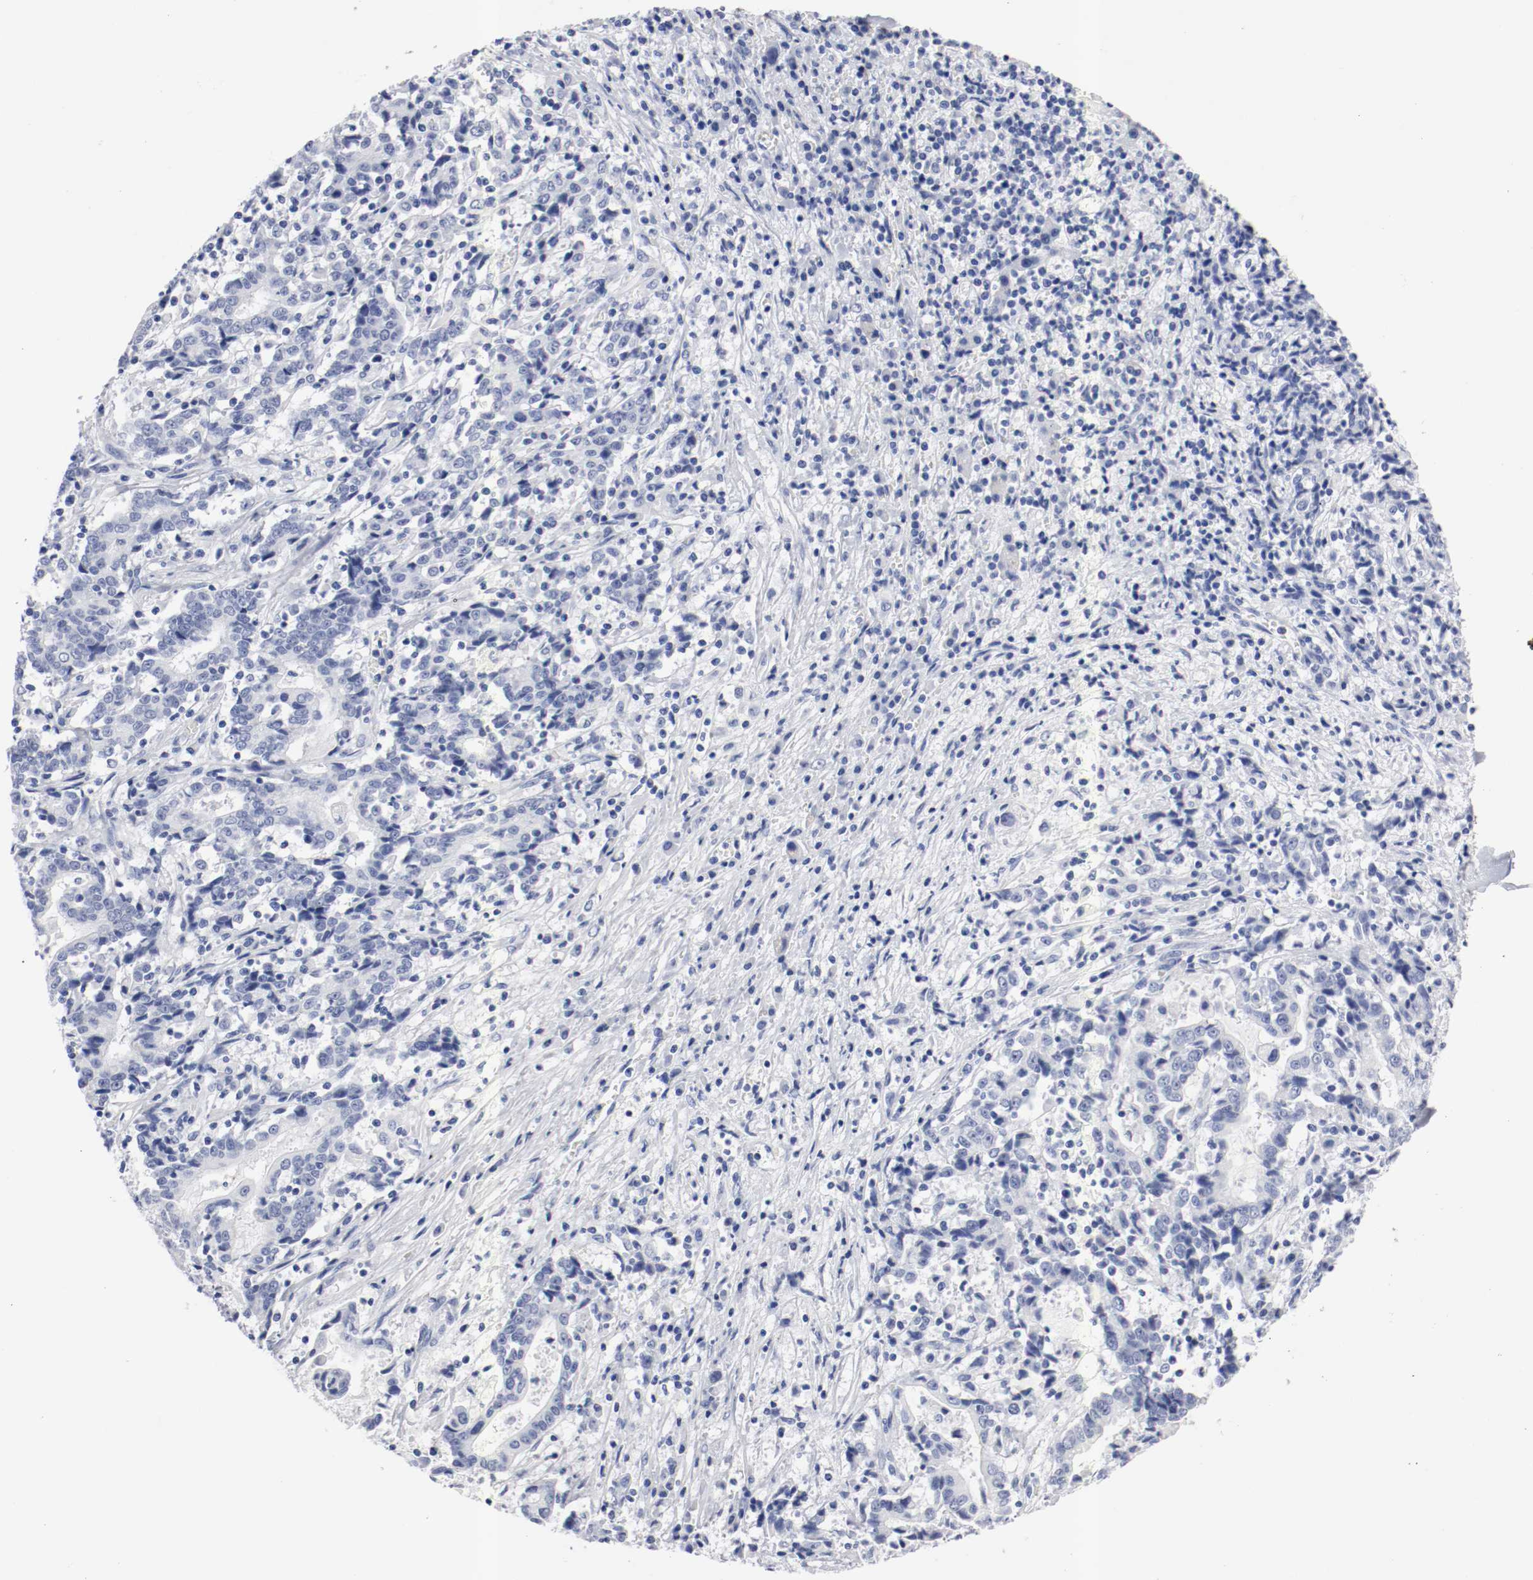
{"staining": {"intensity": "negative", "quantity": "none", "location": "none"}, "tissue": "liver cancer", "cell_type": "Tumor cells", "image_type": "cancer", "snomed": [{"axis": "morphology", "description": "Cholangiocarcinoma"}, {"axis": "topography", "description": "Liver"}], "caption": "The photomicrograph demonstrates no significant positivity in tumor cells of liver cancer (cholangiocarcinoma).", "gene": "GAD1", "patient": {"sex": "male", "age": 57}}